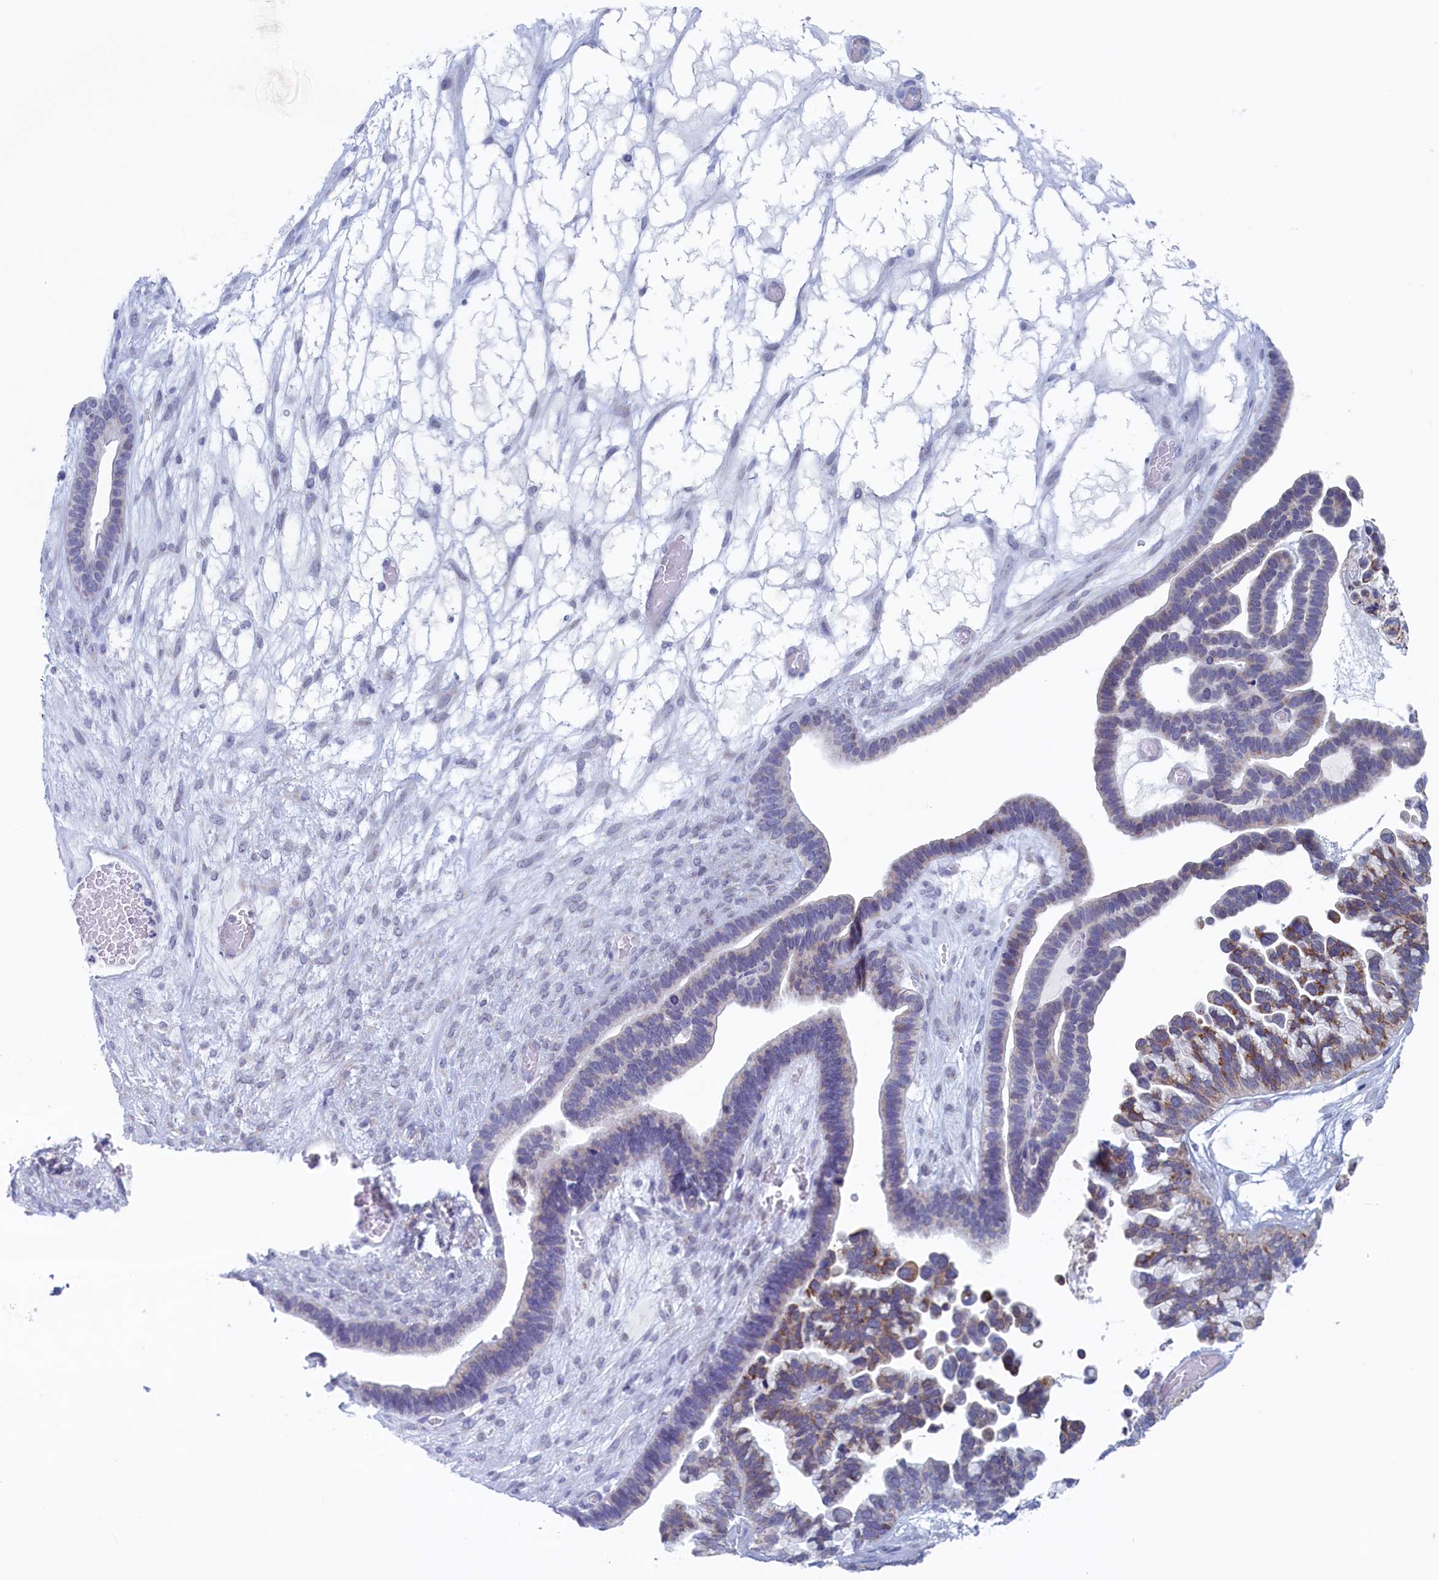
{"staining": {"intensity": "weak", "quantity": "<25%", "location": "cytoplasmic/membranous"}, "tissue": "ovarian cancer", "cell_type": "Tumor cells", "image_type": "cancer", "snomed": [{"axis": "morphology", "description": "Cystadenocarcinoma, serous, NOS"}, {"axis": "topography", "description": "Ovary"}], "caption": "Human ovarian cancer (serous cystadenocarcinoma) stained for a protein using IHC demonstrates no expression in tumor cells.", "gene": "WDR76", "patient": {"sex": "female", "age": 56}}